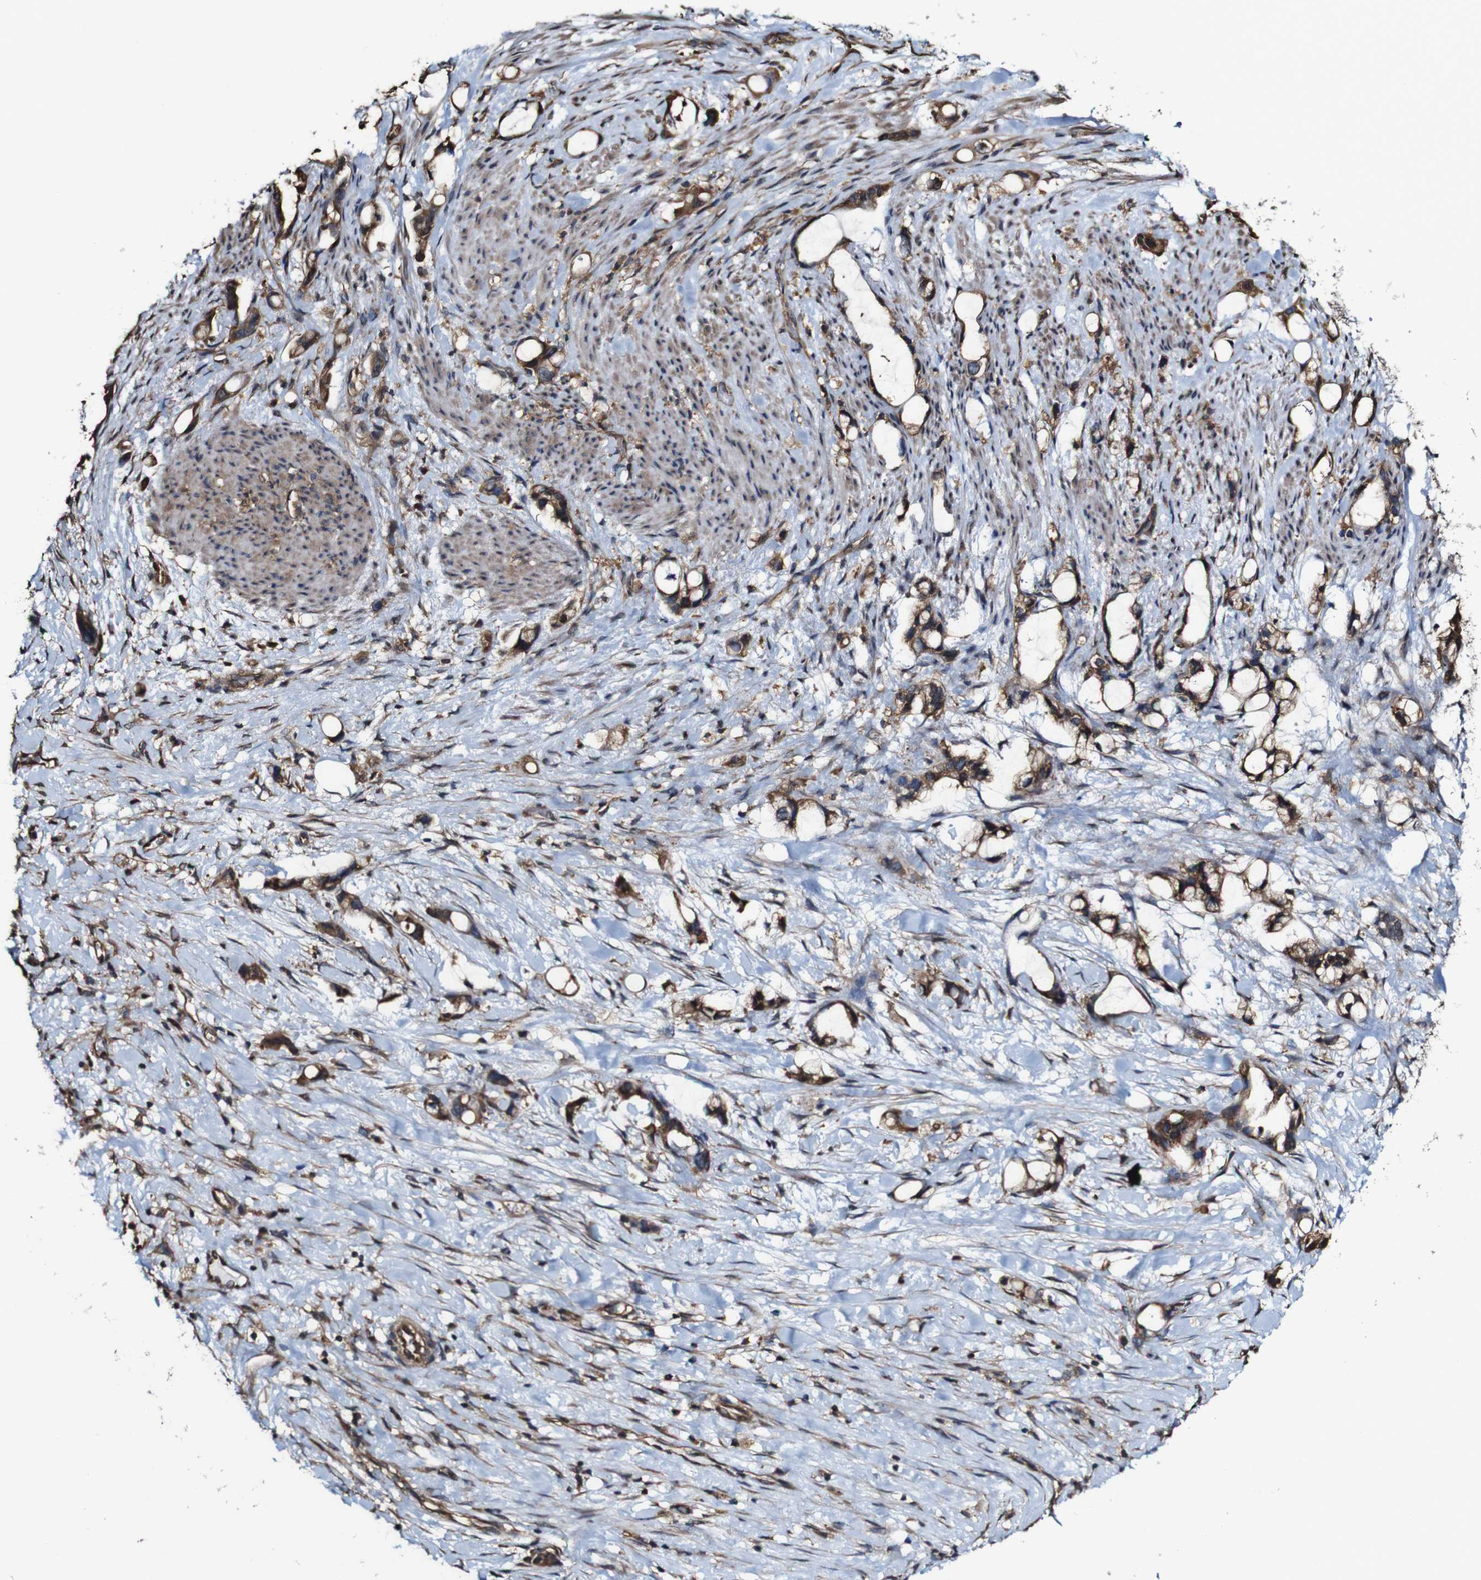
{"staining": {"intensity": "moderate", "quantity": ">75%", "location": "cytoplasmic/membranous"}, "tissue": "liver cancer", "cell_type": "Tumor cells", "image_type": "cancer", "snomed": [{"axis": "morphology", "description": "Cholangiocarcinoma"}, {"axis": "topography", "description": "Liver"}], "caption": "Liver cancer stained with DAB (3,3'-diaminobenzidine) immunohistochemistry (IHC) exhibits medium levels of moderate cytoplasmic/membranous staining in about >75% of tumor cells.", "gene": "PTPRR", "patient": {"sex": "female", "age": 65}}